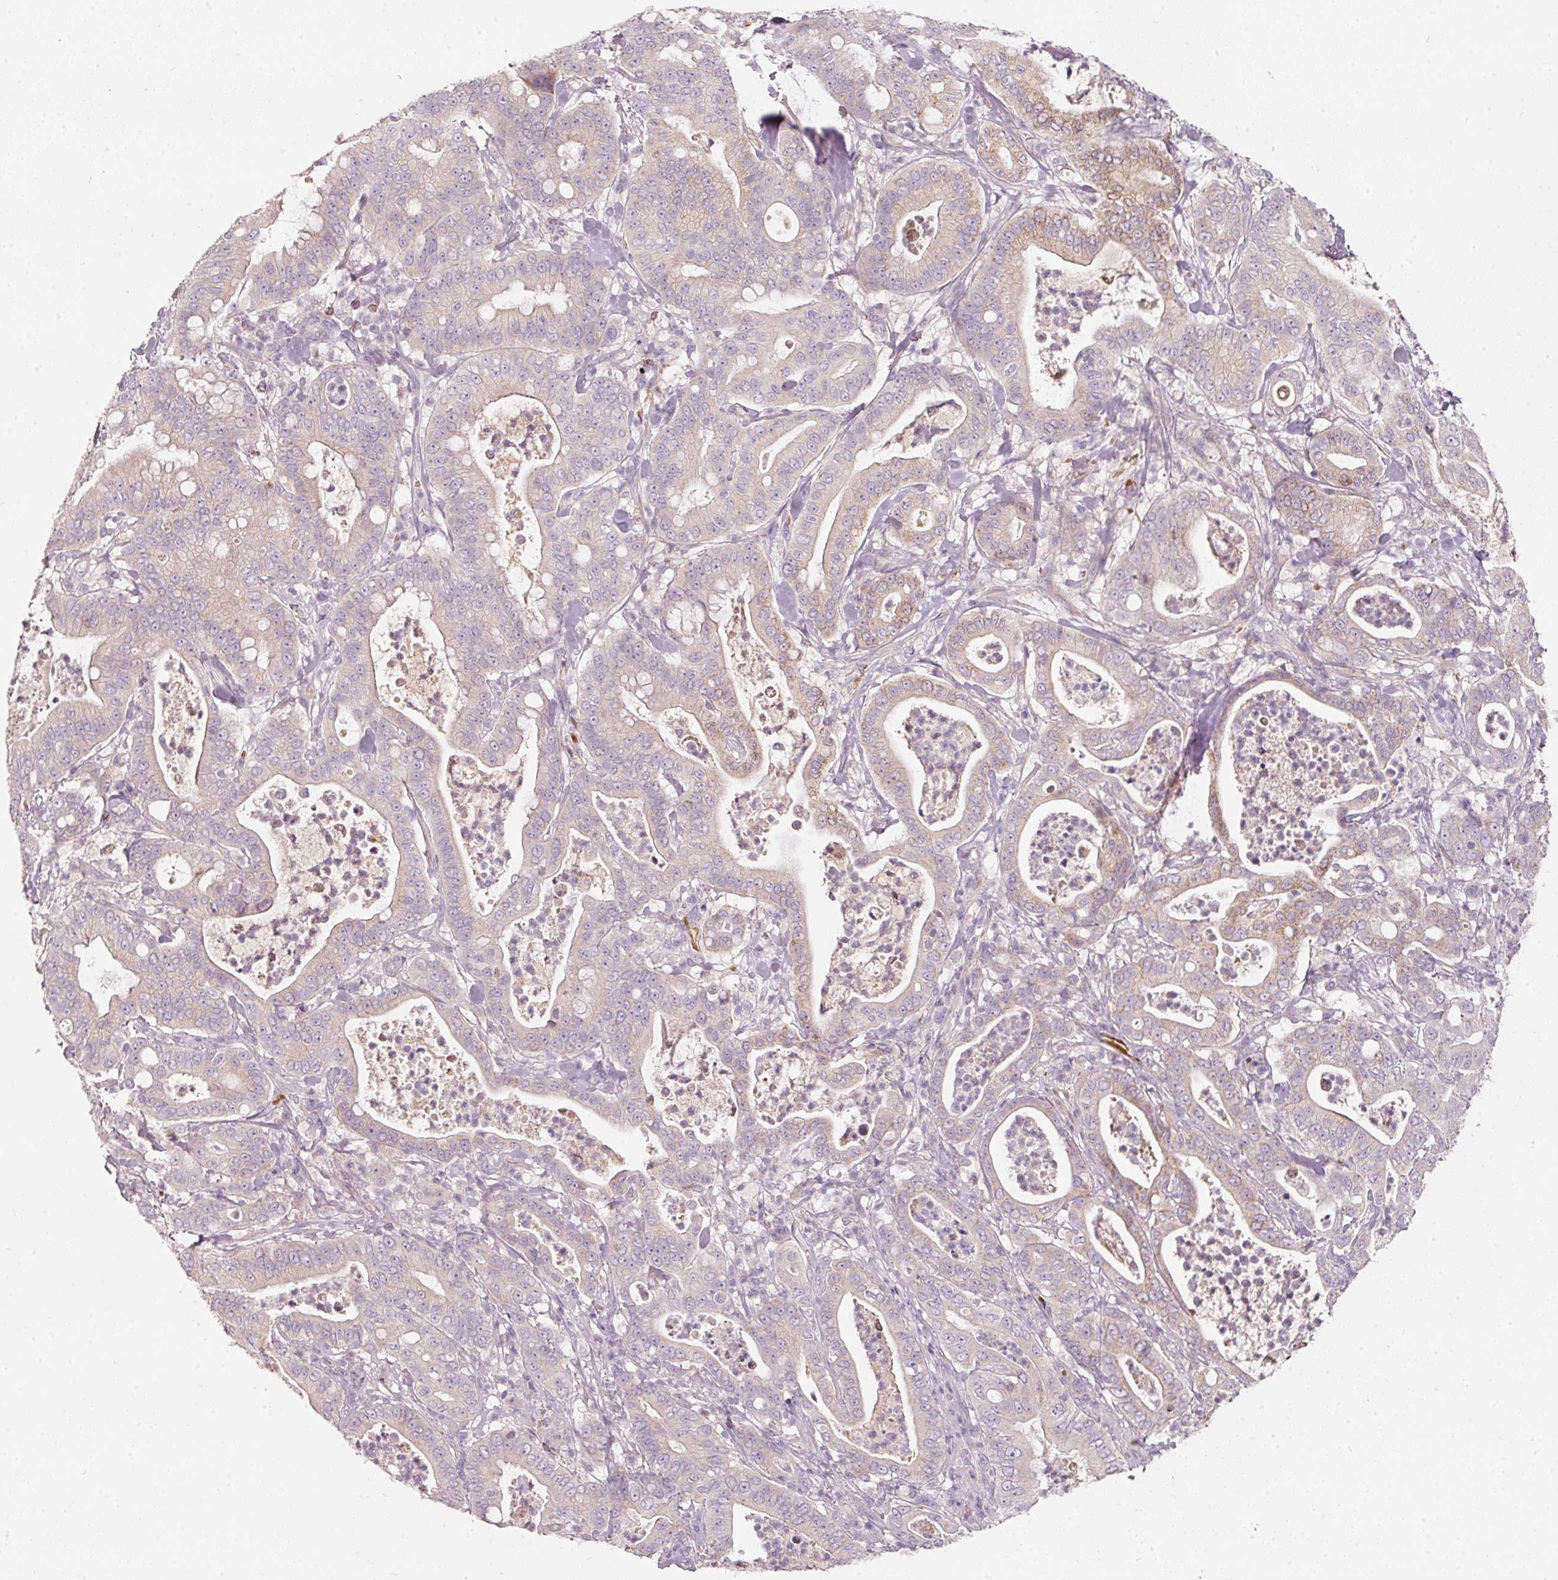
{"staining": {"intensity": "weak", "quantity": "<25%", "location": "cytoplasmic/membranous"}, "tissue": "pancreatic cancer", "cell_type": "Tumor cells", "image_type": "cancer", "snomed": [{"axis": "morphology", "description": "Adenocarcinoma, NOS"}, {"axis": "topography", "description": "Pancreas"}], "caption": "DAB (3,3'-diaminobenzidine) immunohistochemical staining of human pancreatic adenocarcinoma shows no significant staining in tumor cells. Nuclei are stained in blue.", "gene": "KLHL21", "patient": {"sex": "male", "age": 71}}